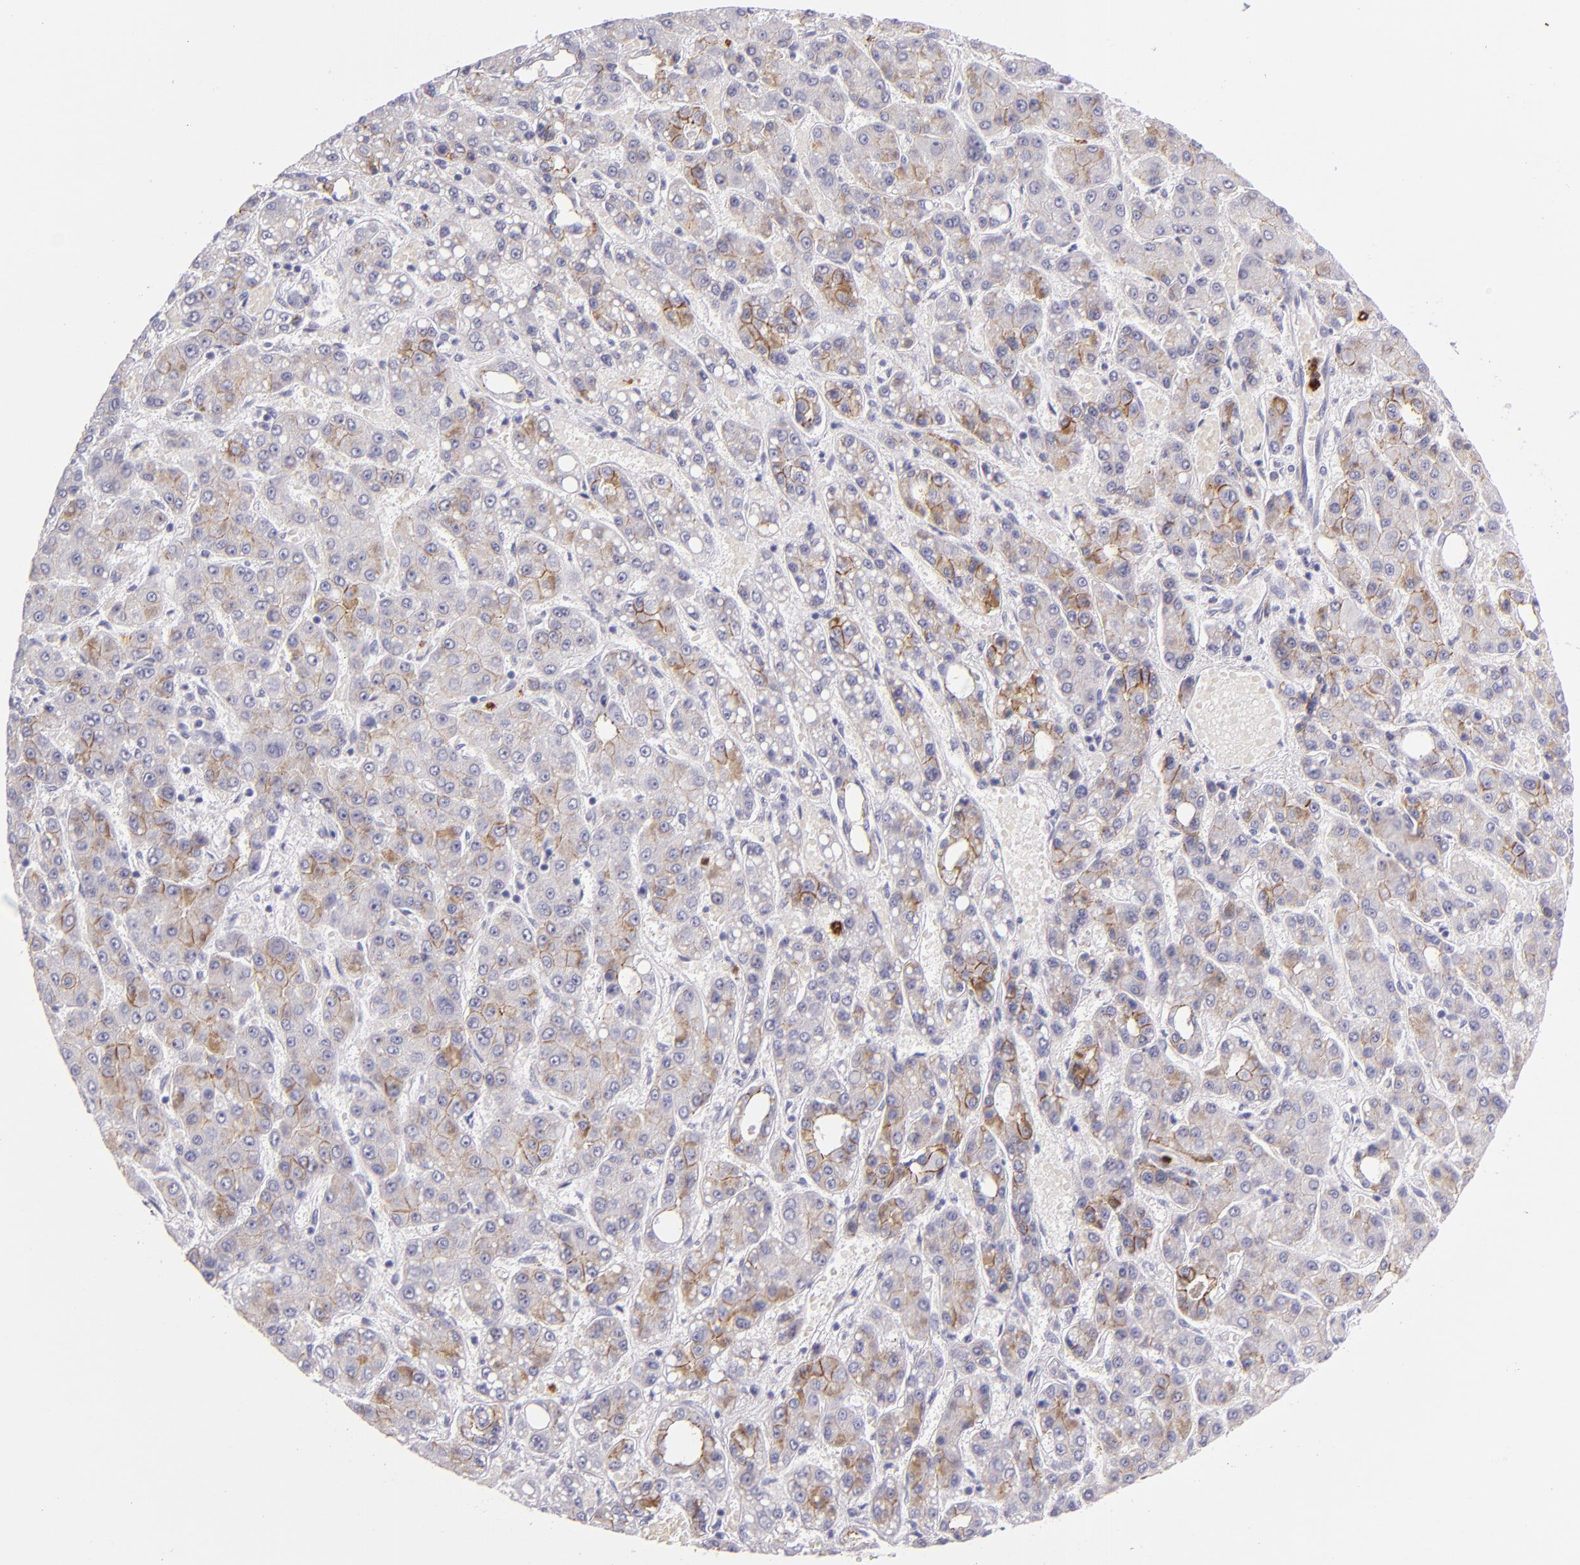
{"staining": {"intensity": "moderate", "quantity": "25%-75%", "location": "cytoplasmic/membranous"}, "tissue": "liver cancer", "cell_type": "Tumor cells", "image_type": "cancer", "snomed": [{"axis": "morphology", "description": "Carcinoma, Hepatocellular, NOS"}, {"axis": "topography", "description": "Liver"}], "caption": "Liver cancer (hepatocellular carcinoma) tissue demonstrates moderate cytoplasmic/membranous expression in approximately 25%-75% of tumor cells, visualized by immunohistochemistry.", "gene": "CDH3", "patient": {"sex": "male", "age": 69}}